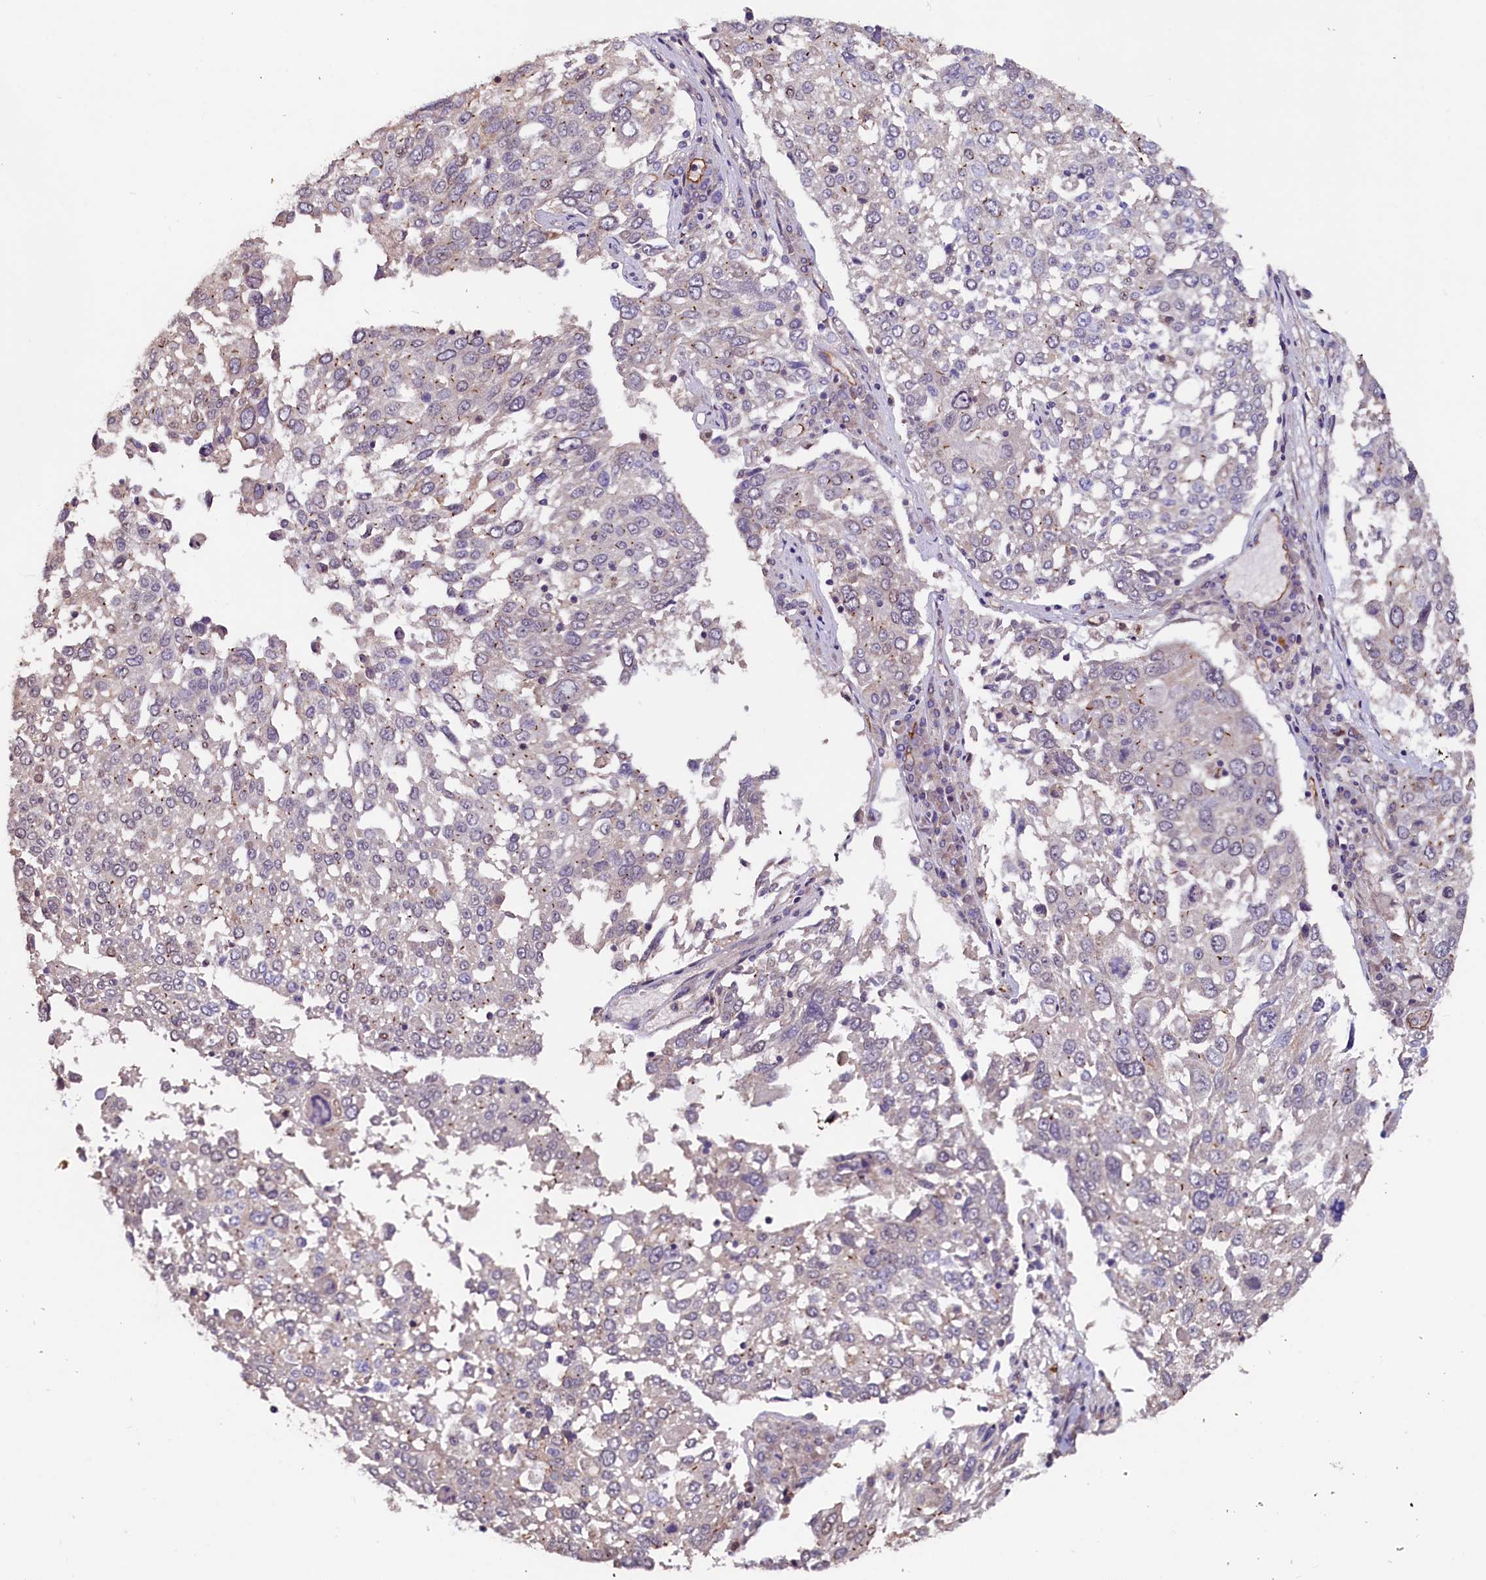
{"staining": {"intensity": "weak", "quantity": "<25%", "location": "cytoplasmic/membranous"}, "tissue": "lung cancer", "cell_type": "Tumor cells", "image_type": "cancer", "snomed": [{"axis": "morphology", "description": "Squamous cell carcinoma, NOS"}, {"axis": "topography", "description": "Lung"}], "caption": "There is no significant positivity in tumor cells of lung squamous cell carcinoma. (DAB (3,3'-diaminobenzidine) immunohistochemistry (IHC) with hematoxylin counter stain).", "gene": "PALM", "patient": {"sex": "male", "age": 65}}